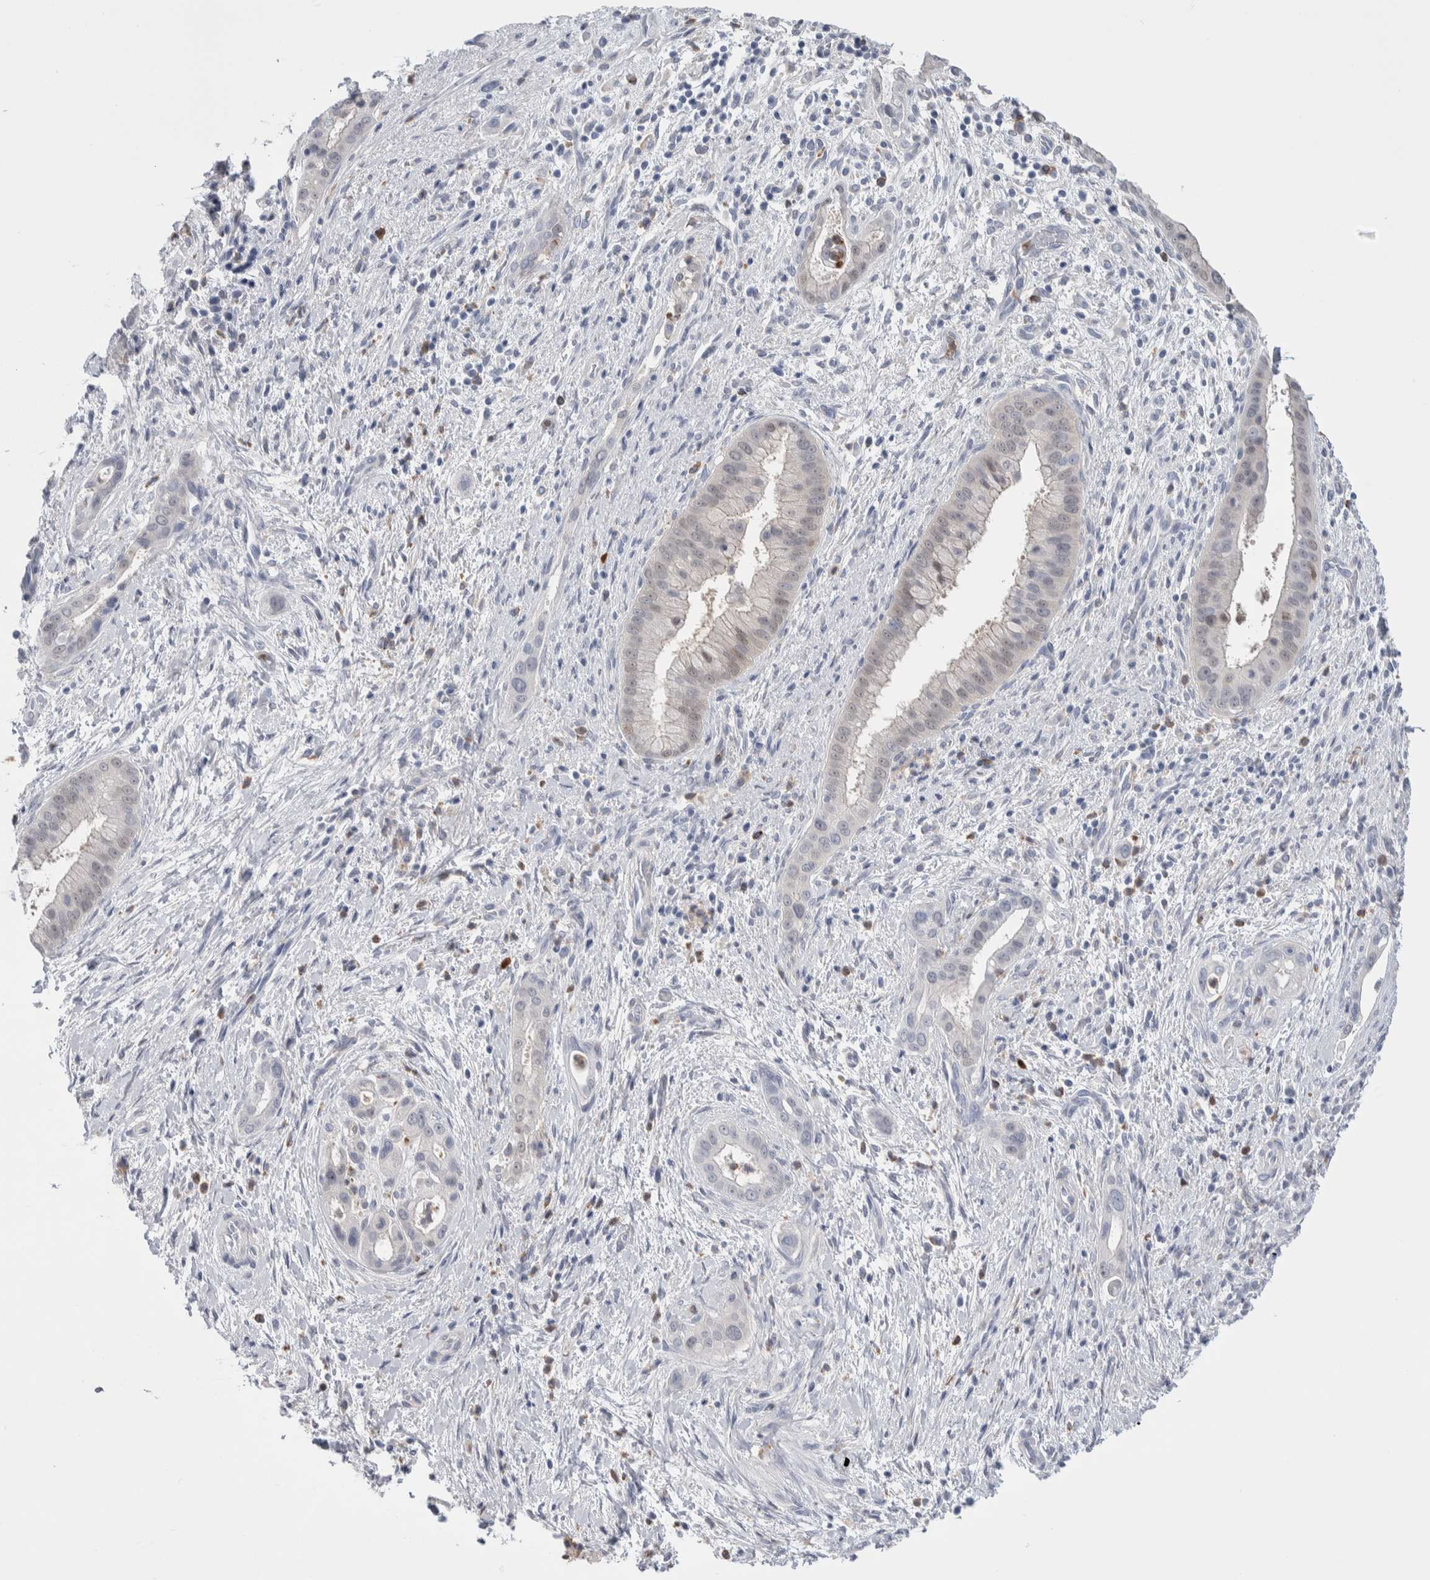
{"staining": {"intensity": "weak", "quantity": "<25%", "location": "nuclear"}, "tissue": "liver cancer", "cell_type": "Tumor cells", "image_type": "cancer", "snomed": [{"axis": "morphology", "description": "Cholangiocarcinoma"}, {"axis": "topography", "description": "Liver"}], "caption": "Liver cancer stained for a protein using immunohistochemistry shows no expression tumor cells.", "gene": "LURAP1L", "patient": {"sex": "female", "age": 54}}